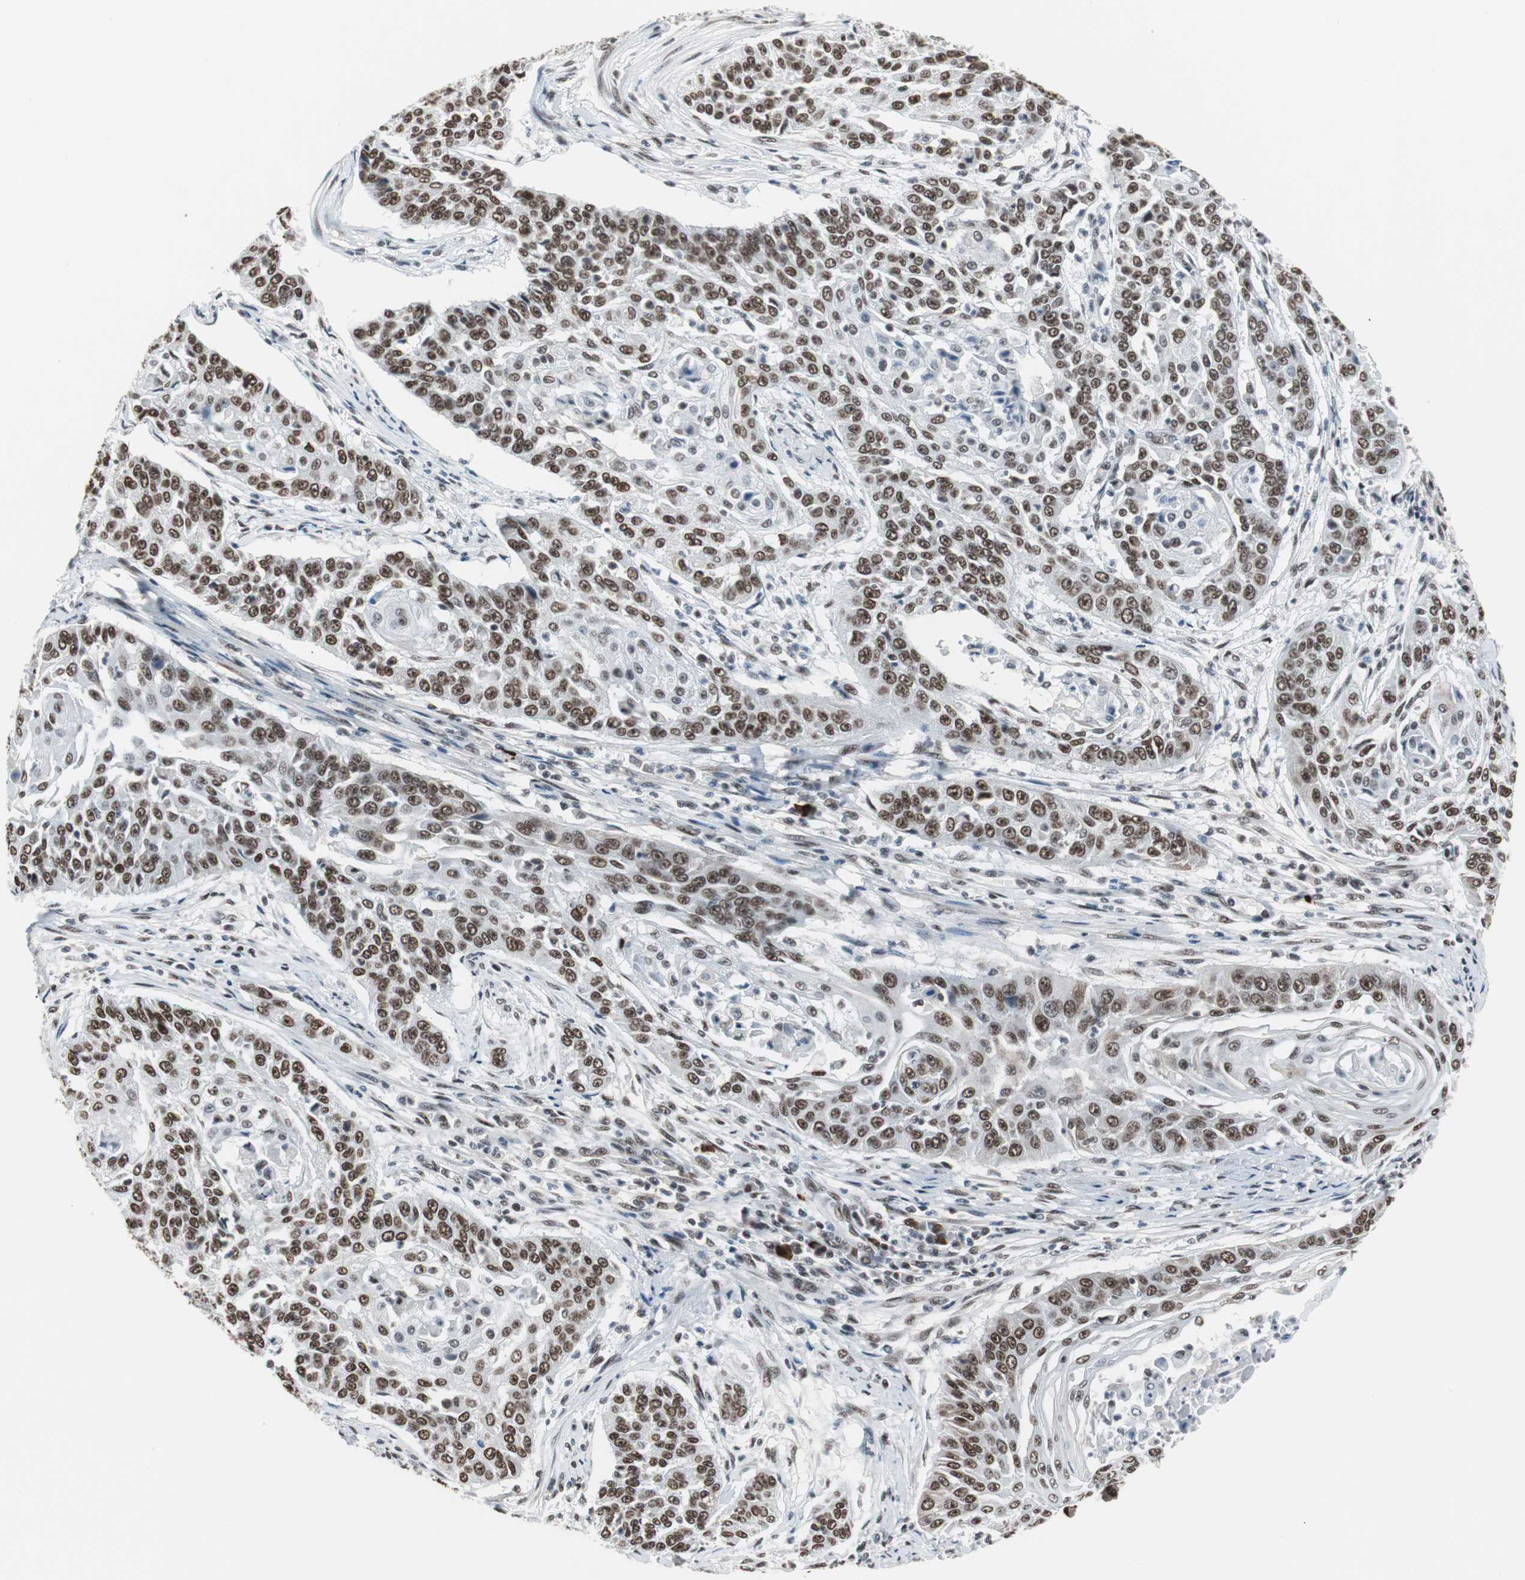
{"staining": {"intensity": "strong", "quantity": ">75%", "location": "nuclear"}, "tissue": "cervical cancer", "cell_type": "Tumor cells", "image_type": "cancer", "snomed": [{"axis": "morphology", "description": "Squamous cell carcinoma, NOS"}, {"axis": "topography", "description": "Cervix"}], "caption": "Cervical squamous cell carcinoma stained for a protein (brown) demonstrates strong nuclear positive staining in about >75% of tumor cells.", "gene": "TAF7", "patient": {"sex": "female", "age": 33}}